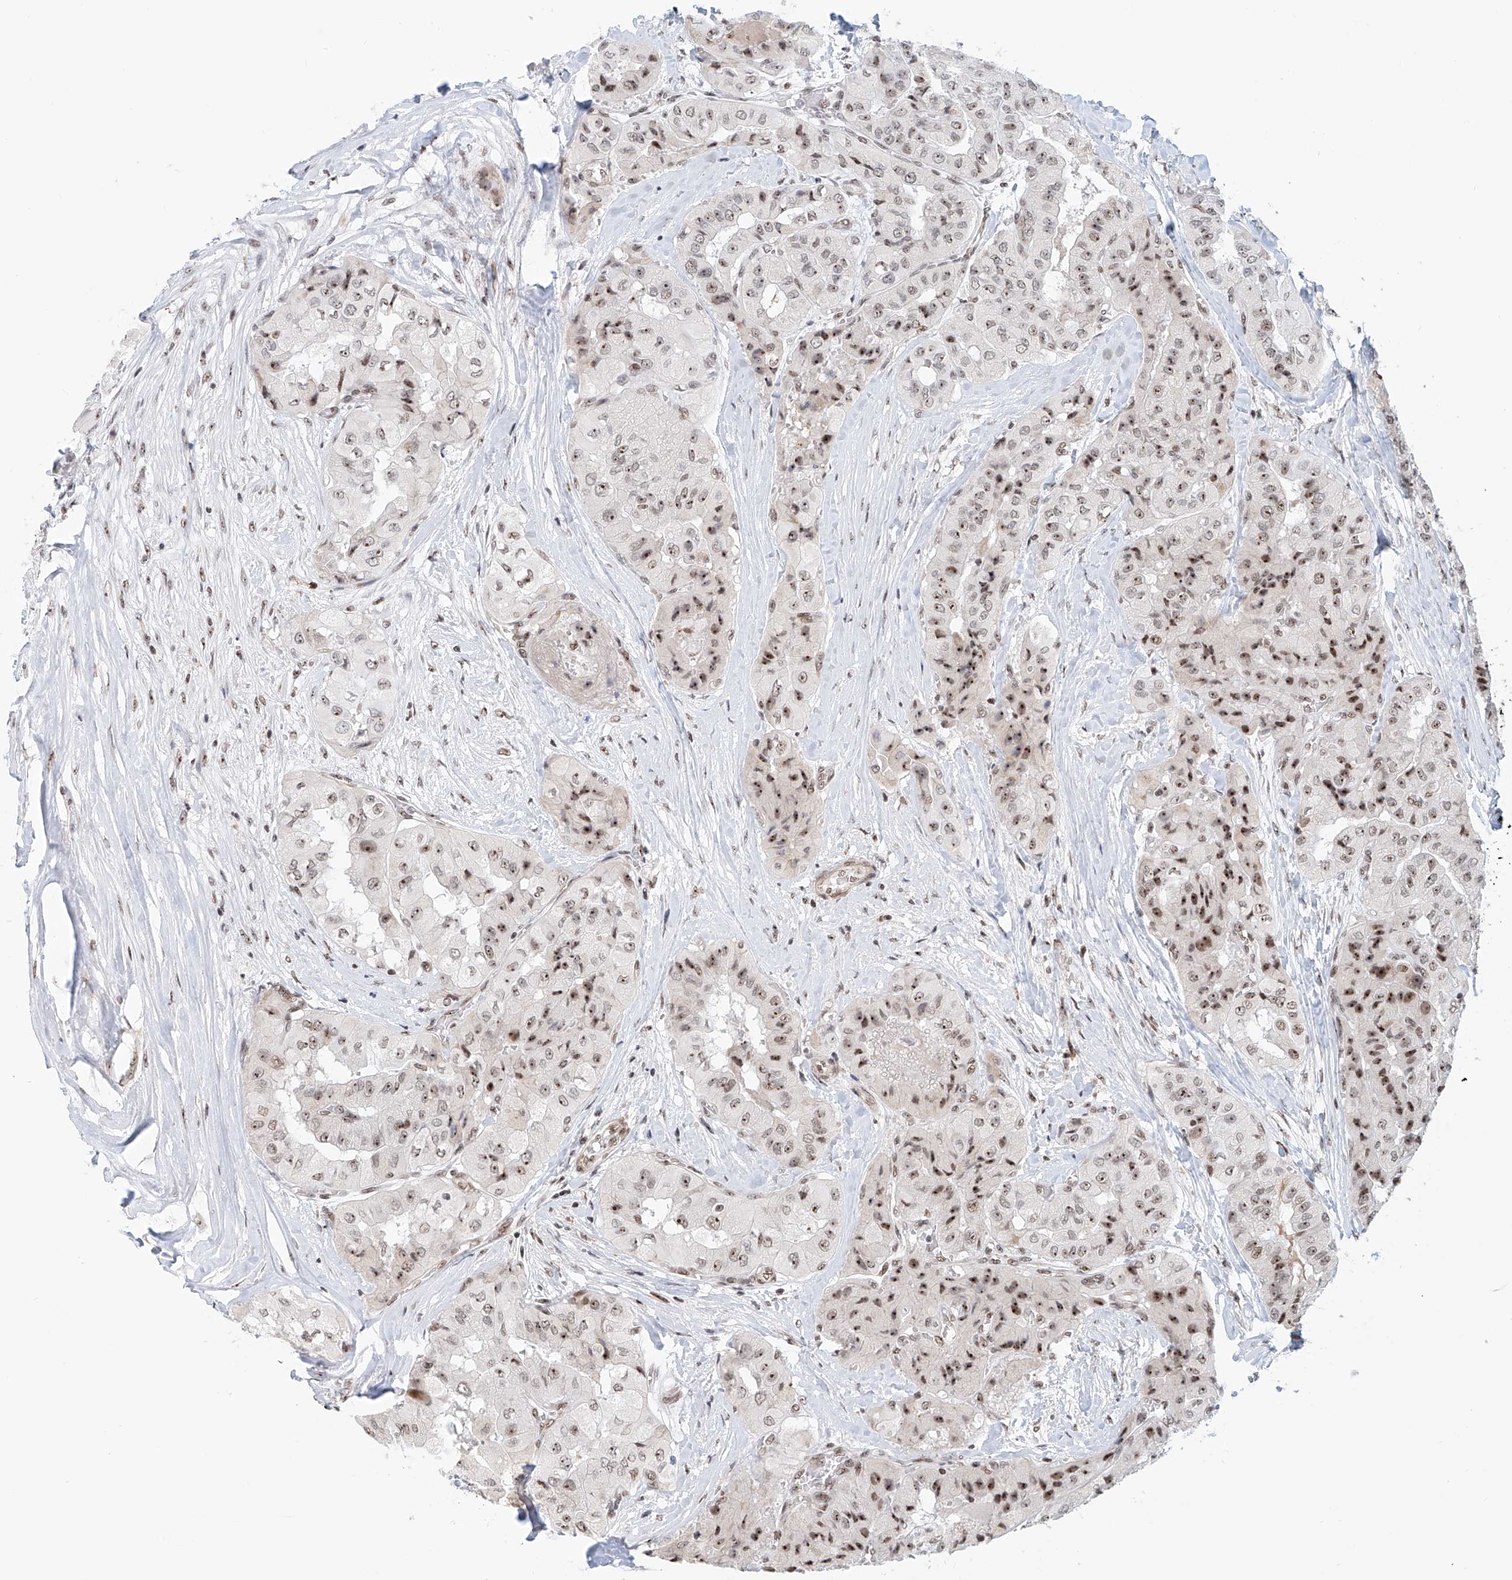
{"staining": {"intensity": "moderate", "quantity": ">75%", "location": "nuclear"}, "tissue": "thyroid cancer", "cell_type": "Tumor cells", "image_type": "cancer", "snomed": [{"axis": "morphology", "description": "Papillary adenocarcinoma, NOS"}, {"axis": "topography", "description": "Thyroid gland"}], "caption": "A micrograph of papillary adenocarcinoma (thyroid) stained for a protein demonstrates moderate nuclear brown staining in tumor cells. (DAB IHC with brightfield microscopy, high magnification).", "gene": "PRUNE2", "patient": {"sex": "female", "age": 59}}